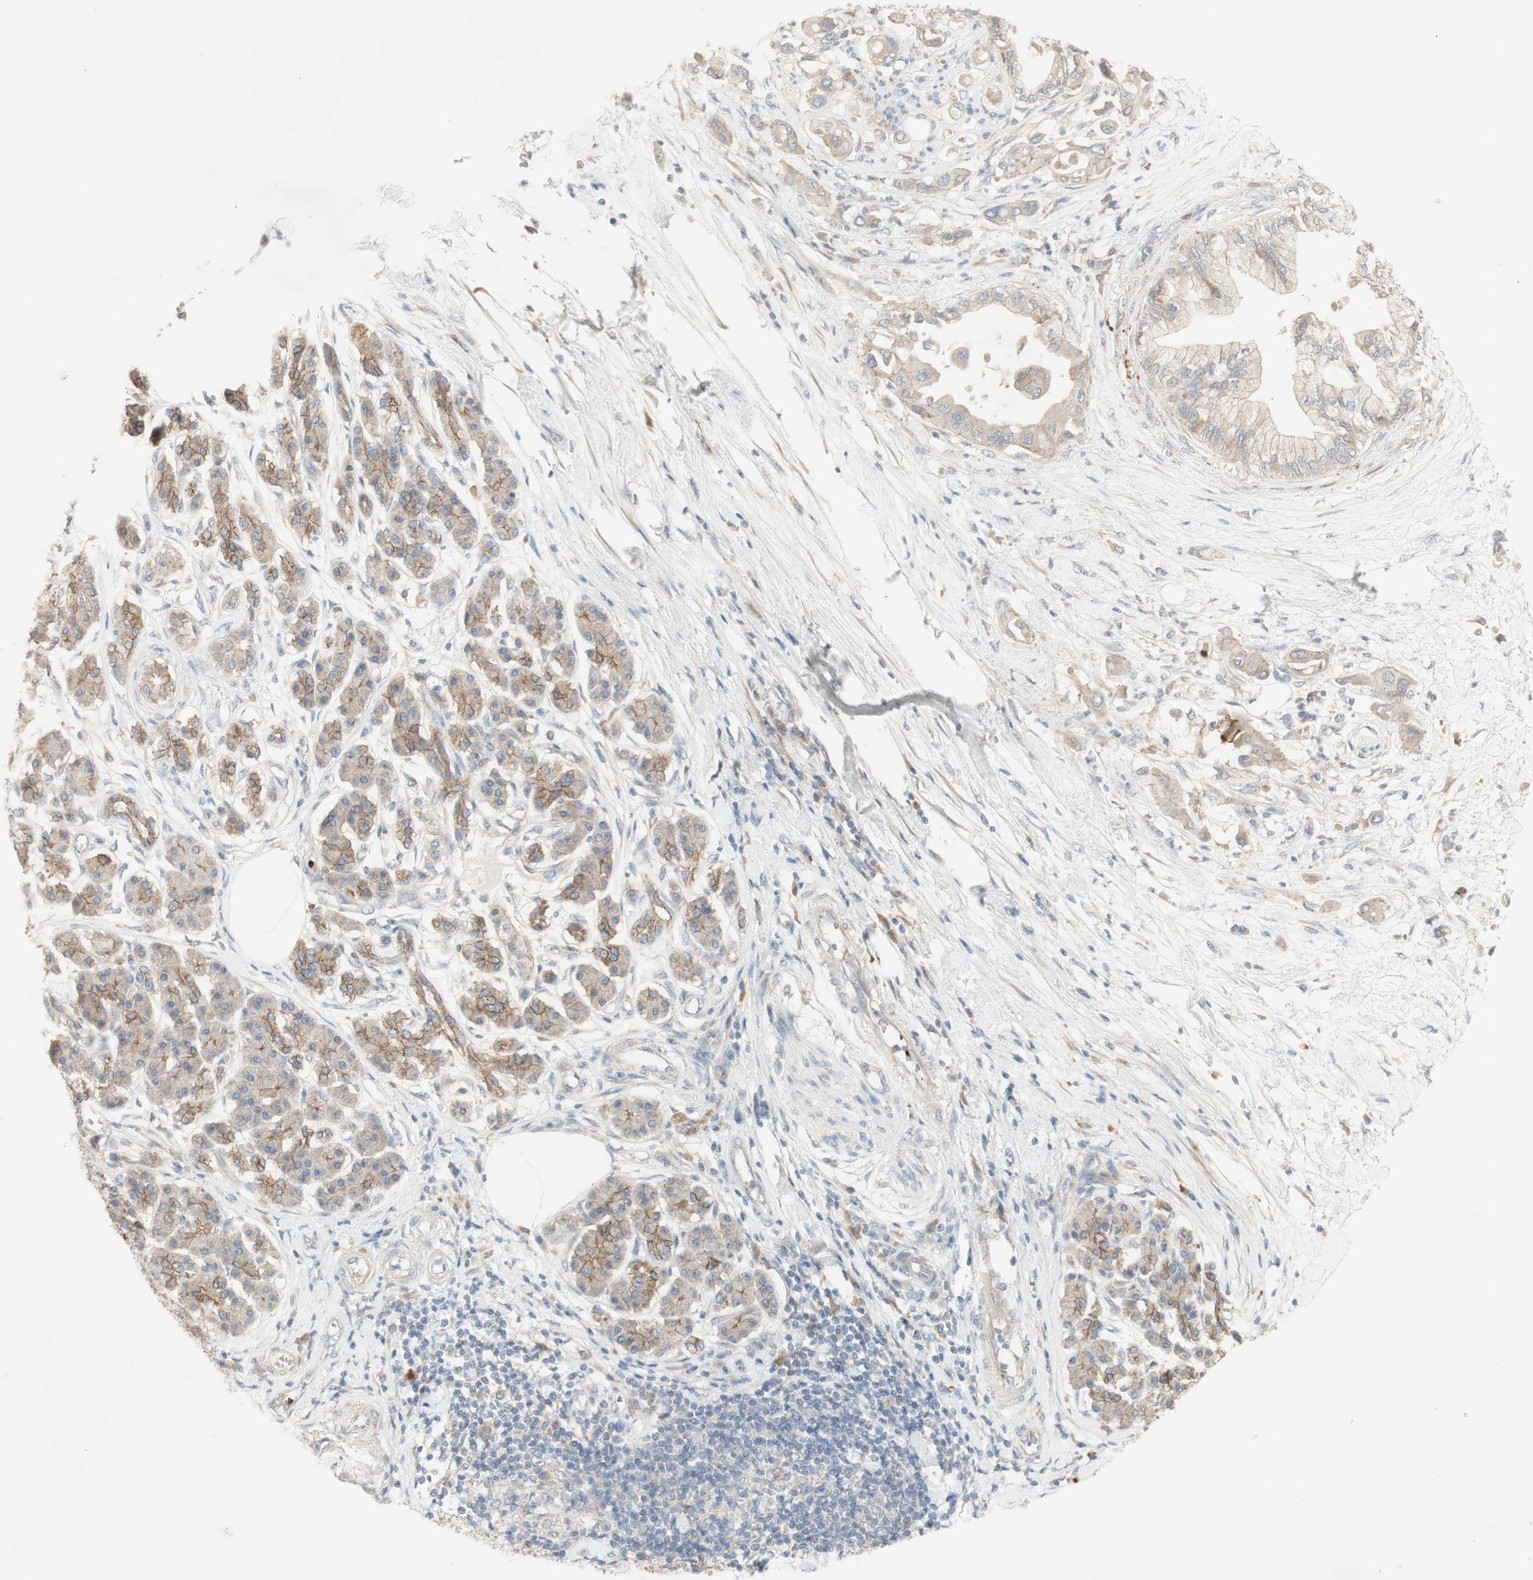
{"staining": {"intensity": "weak", "quantity": ">75%", "location": "cytoplasmic/membranous"}, "tissue": "pancreatic cancer", "cell_type": "Tumor cells", "image_type": "cancer", "snomed": [{"axis": "morphology", "description": "Adenocarcinoma, NOS"}, {"axis": "morphology", "description": "Adenocarcinoma, metastatic, NOS"}, {"axis": "topography", "description": "Lymph node"}, {"axis": "topography", "description": "Pancreas"}, {"axis": "topography", "description": "Duodenum"}], "caption": "This is a histology image of IHC staining of adenocarcinoma (pancreatic), which shows weak expression in the cytoplasmic/membranous of tumor cells.", "gene": "PTGER4", "patient": {"sex": "female", "age": 64}}